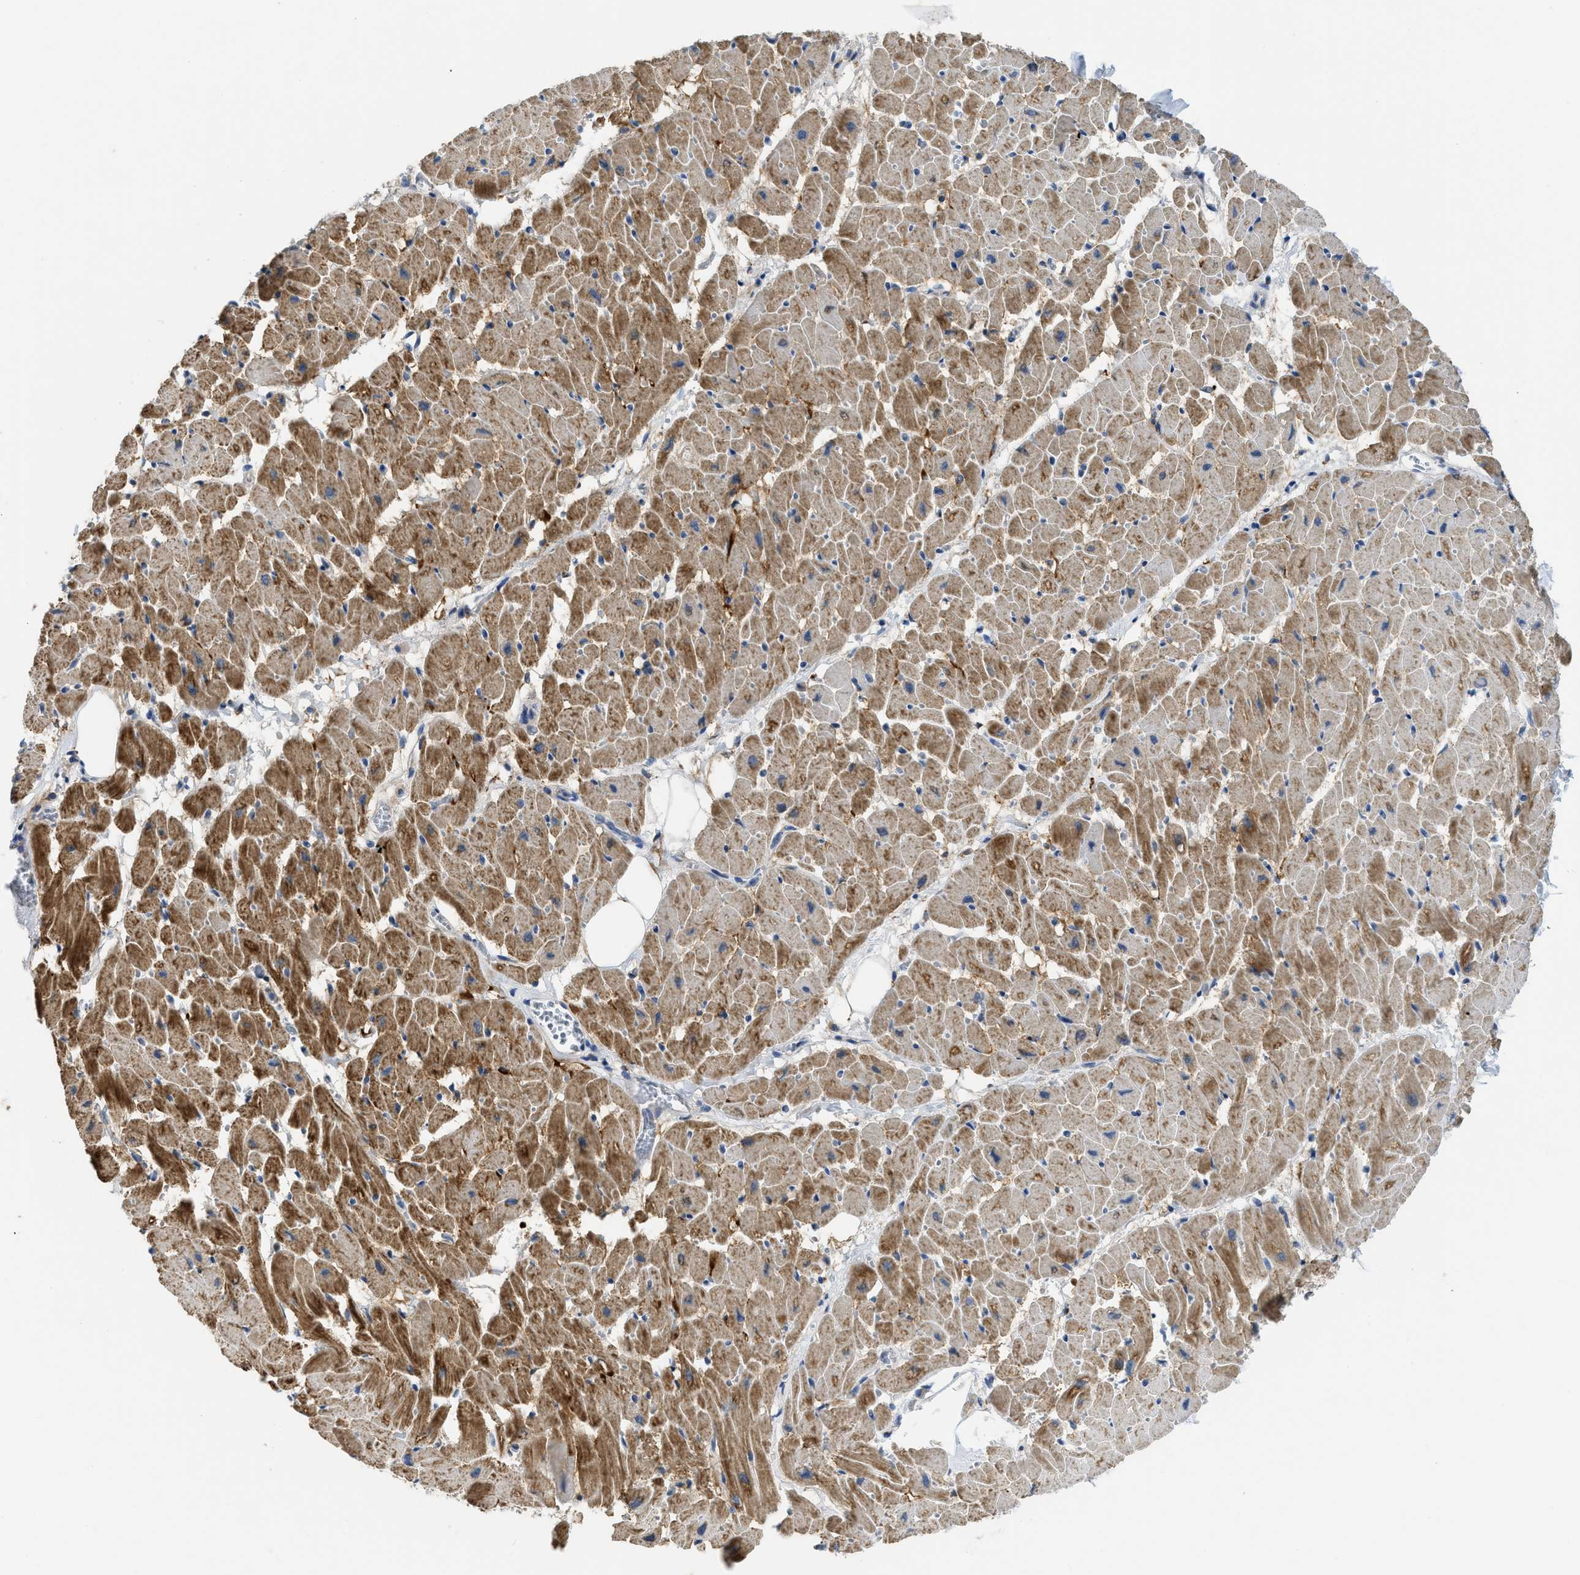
{"staining": {"intensity": "strong", "quantity": ">75%", "location": "cytoplasmic/membranous"}, "tissue": "heart muscle", "cell_type": "Cardiomyocytes", "image_type": "normal", "snomed": [{"axis": "morphology", "description": "Normal tissue, NOS"}, {"axis": "topography", "description": "Heart"}], "caption": "A brown stain shows strong cytoplasmic/membranous positivity of a protein in cardiomyocytes of benign human heart muscle.", "gene": "GATD3", "patient": {"sex": "female", "age": 19}}